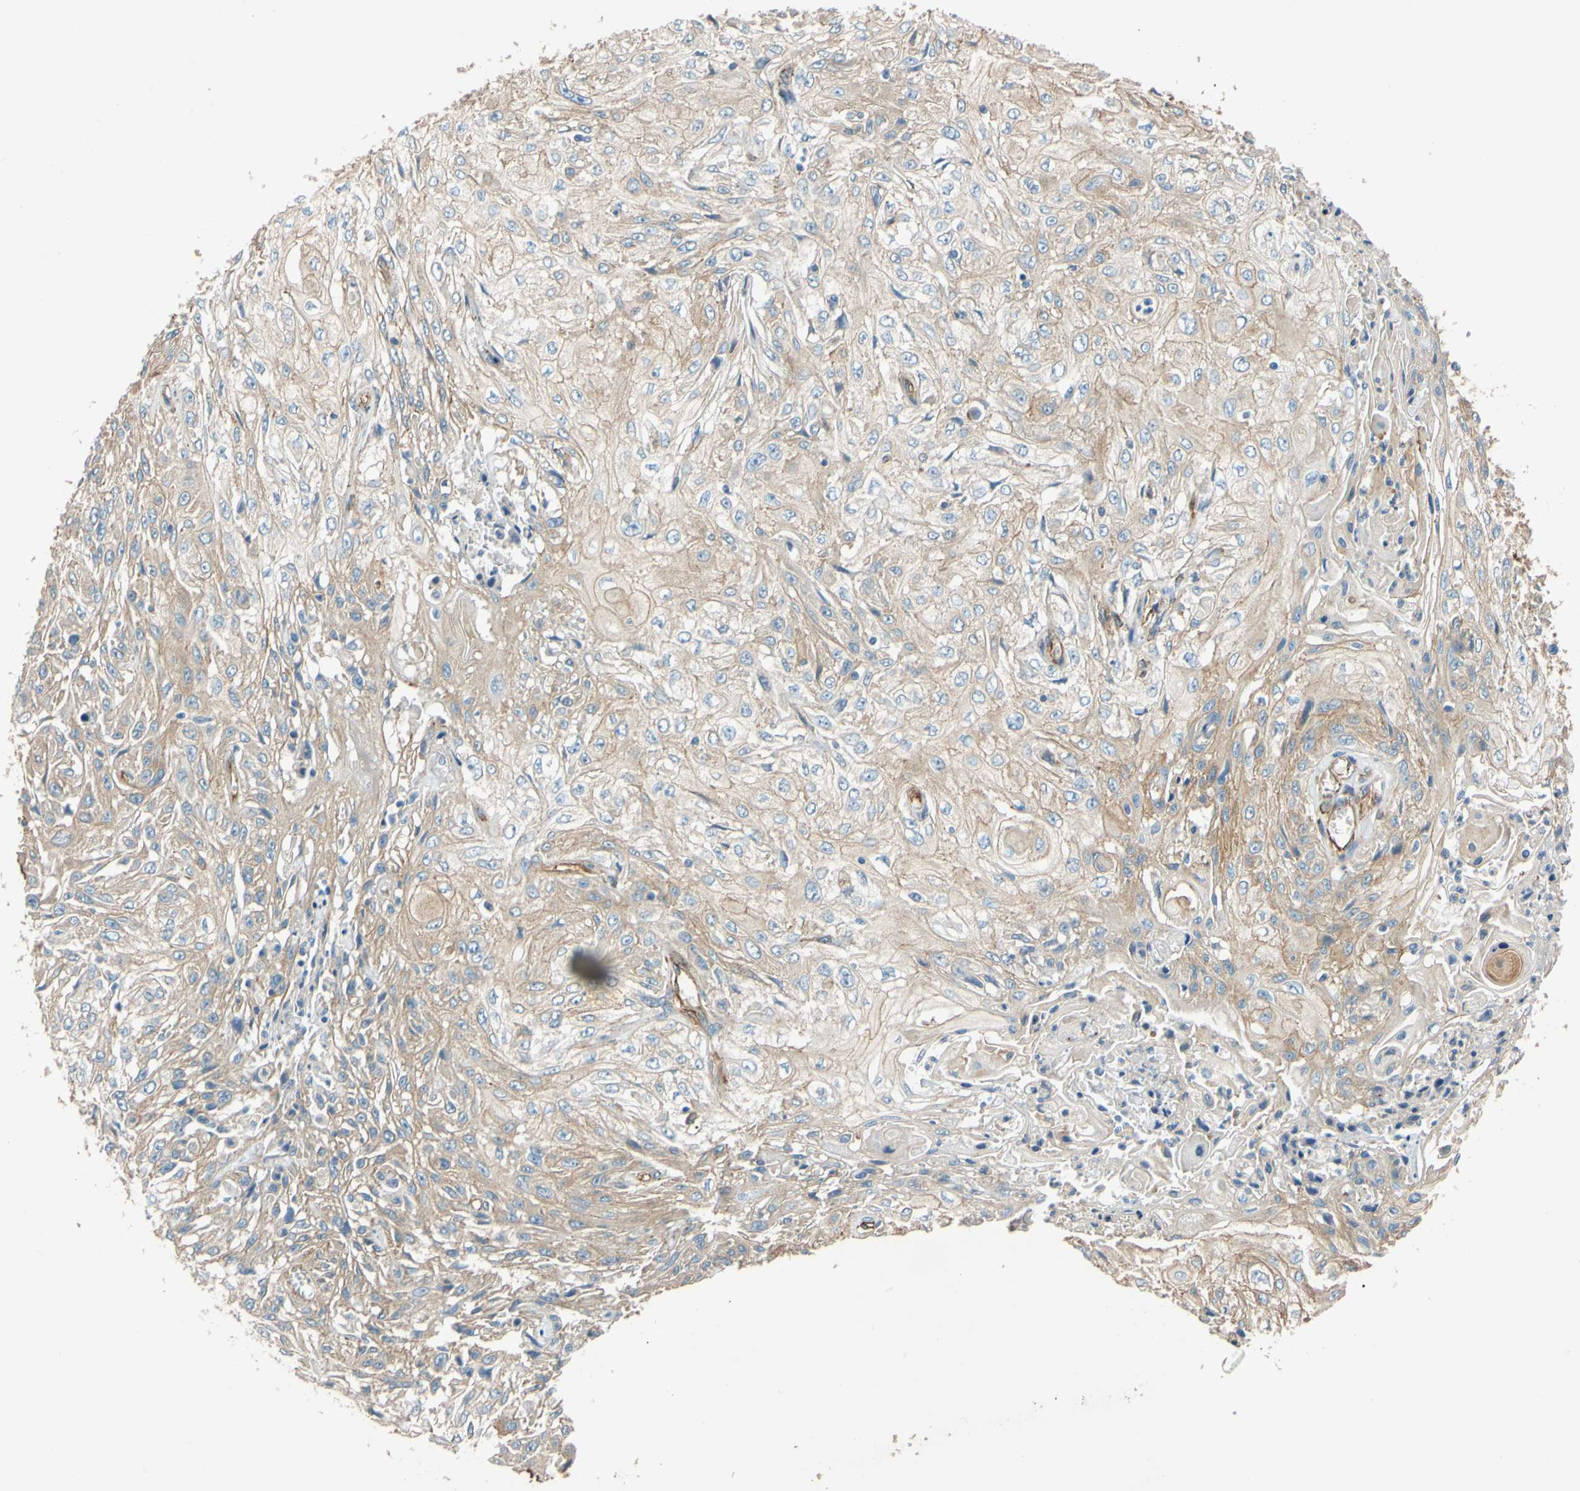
{"staining": {"intensity": "weak", "quantity": "<25%", "location": "cytoplasmic/membranous"}, "tissue": "skin cancer", "cell_type": "Tumor cells", "image_type": "cancer", "snomed": [{"axis": "morphology", "description": "Squamous cell carcinoma, NOS"}, {"axis": "morphology", "description": "Squamous cell carcinoma, metastatic, NOS"}, {"axis": "topography", "description": "Skin"}, {"axis": "topography", "description": "Lymph node"}], "caption": "Protein analysis of skin cancer (metastatic squamous cell carcinoma) exhibits no significant staining in tumor cells.", "gene": "SPTAN1", "patient": {"sex": "male", "age": 75}}